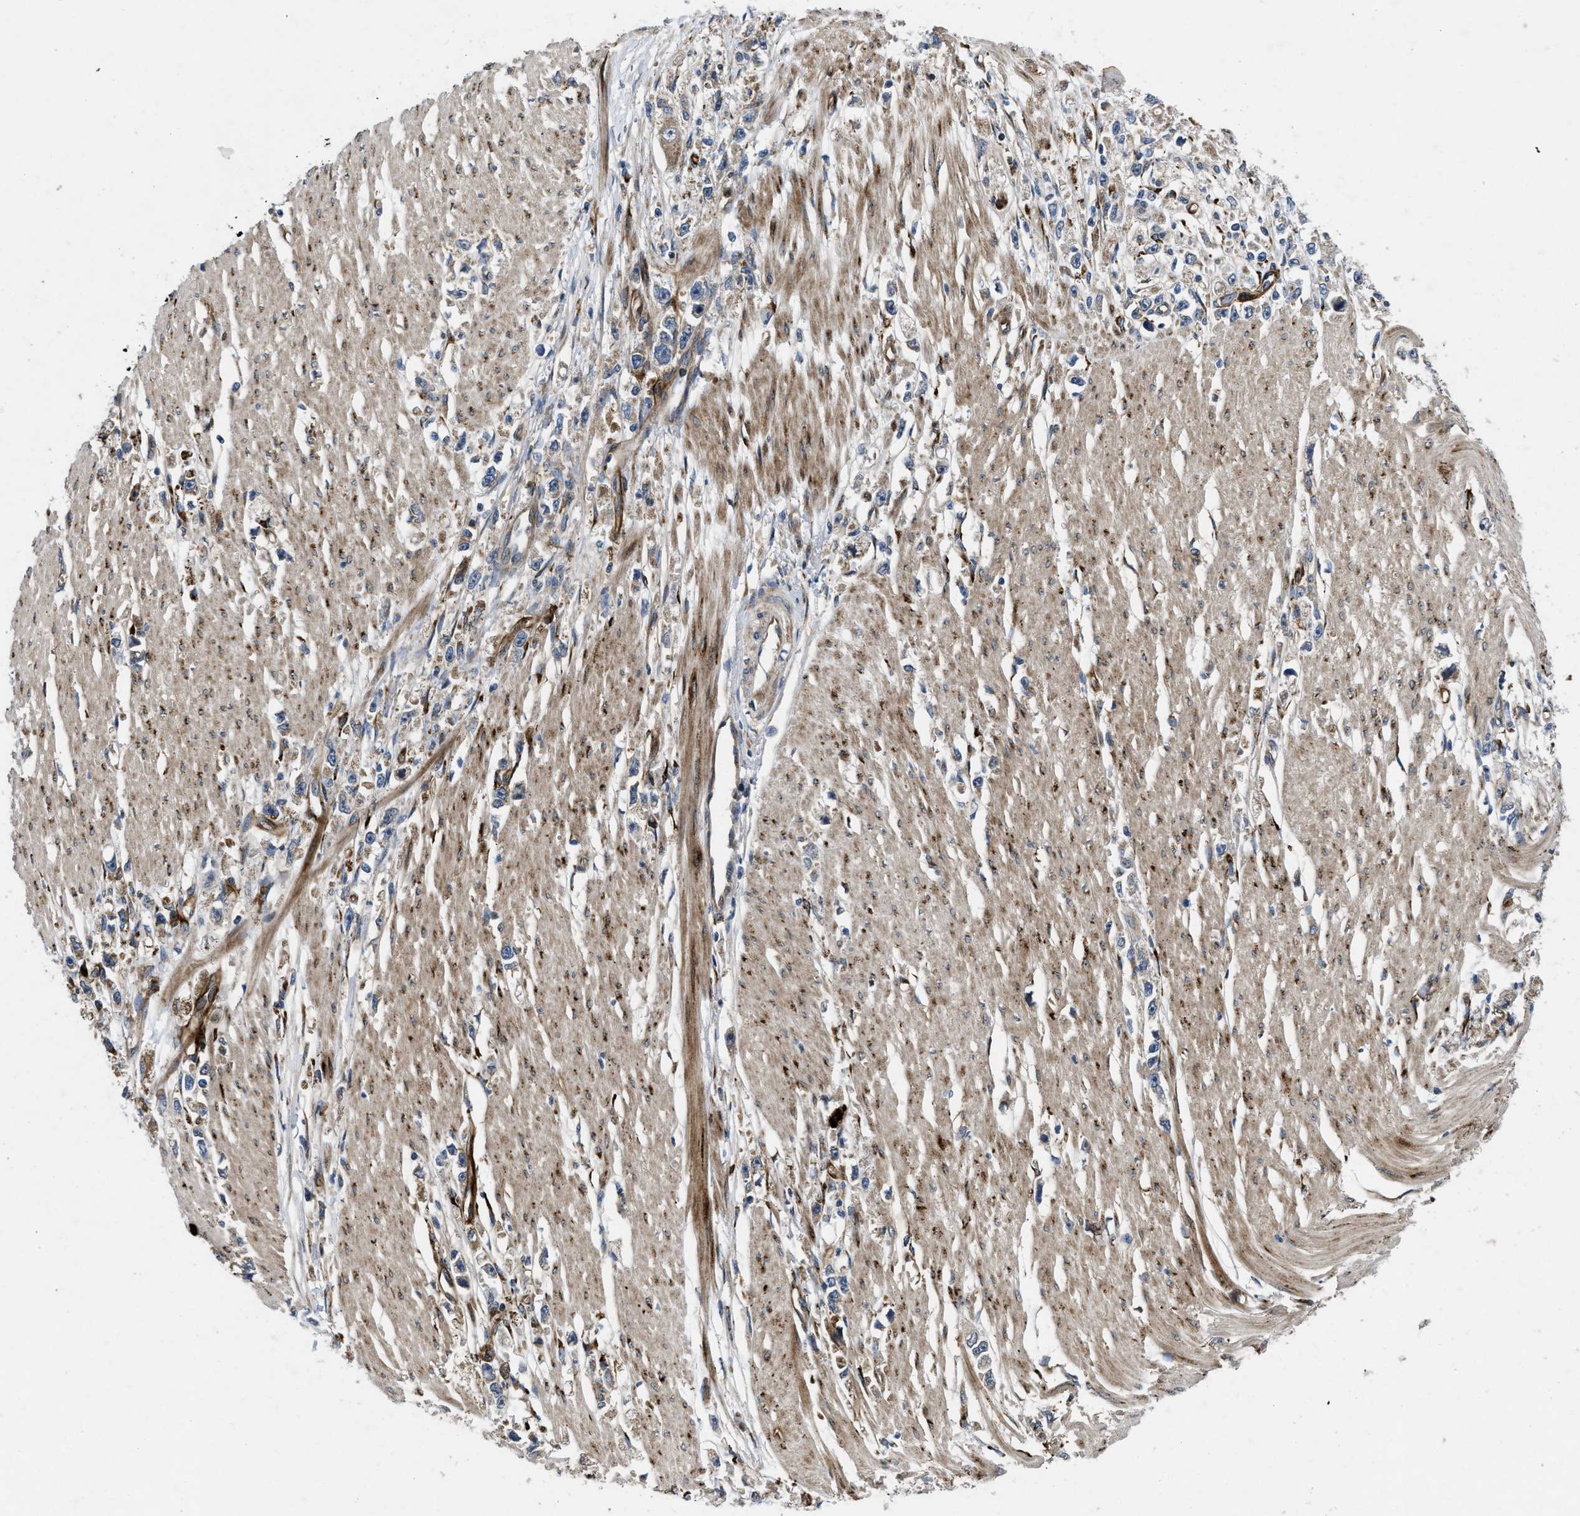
{"staining": {"intensity": "weak", "quantity": "<25%", "location": "cytoplasmic/membranous"}, "tissue": "stomach cancer", "cell_type": "Tumor cells", "image_type": "cancer", "snomed": [{"axis": "morphology", "description": "Adenocarcinoma, NOS"}, {"axis": "topography", "description": "Stomach"}], "caption": "Immunohistochemistry (IHC) micrograph of human stomach cancer (adenocarcinoma) stained for a protein (brown), which displays no staining in tumor cells.", "gene": "HSPA12B", "patient": {"sex": "female", "age": 59}}